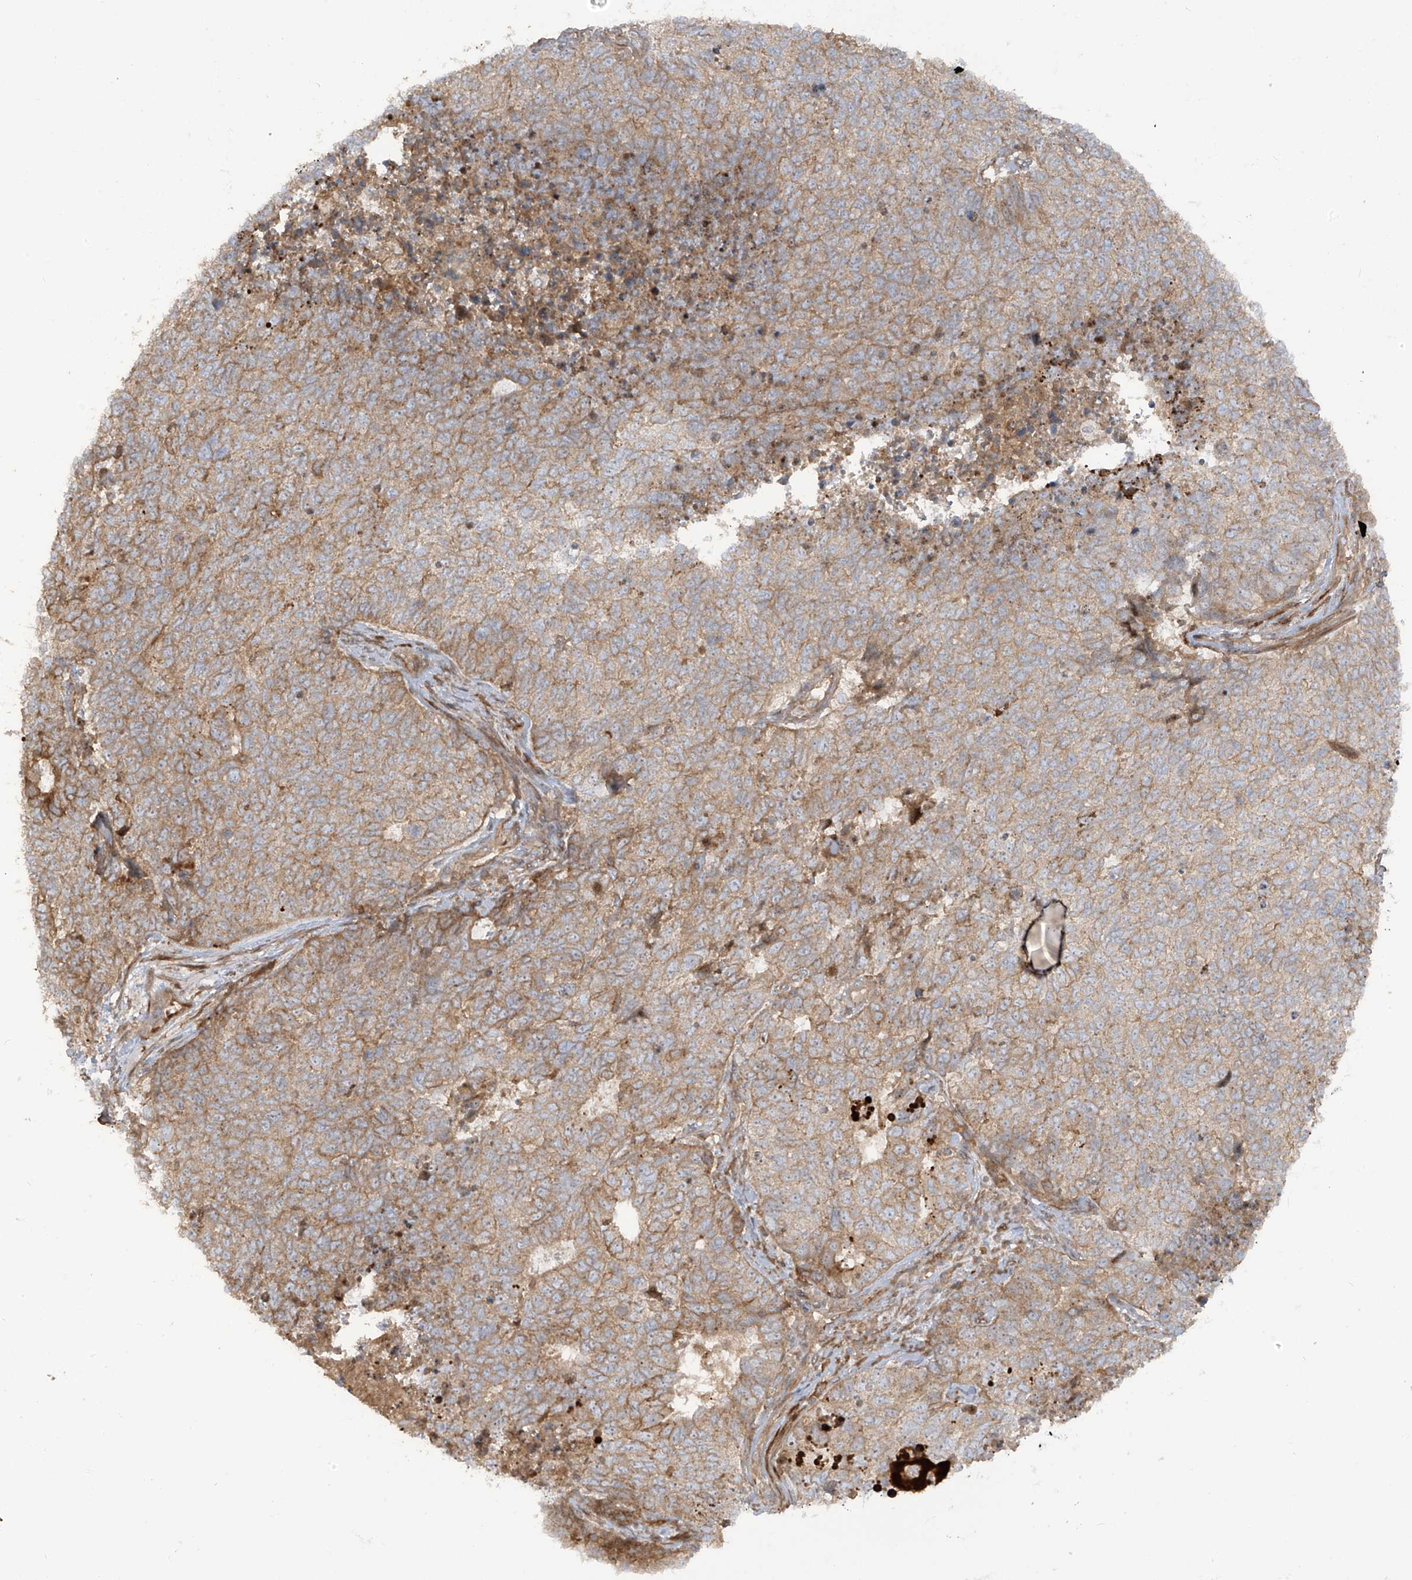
{"staining": {"intensity": "moderate", "quantity": "25%-75%", "location": "cytoplasmic/membranous"}, "tissue": "cervical cancer", "cell_type": "Tumor cells", "image_type": "cancer", "snomed": [{"axis": "morphology", "description": "Squamous cell carcinoma, NOS"}, {"axis": "topography", "description": "Cervix"}], "caption": "Immunohistochemistry histopathology image of neoplastic tissue: human cervical squamous cell carcinoma stained using IHC demonstrates medium levels of moderate protein expression localized specifically in the cytoplasmic/membranous of tumor cells, appearing as a cytoplasmic/membranous brown color.", "gene": "ENTR1", "patient": {"sex": "female", "age": 63}}